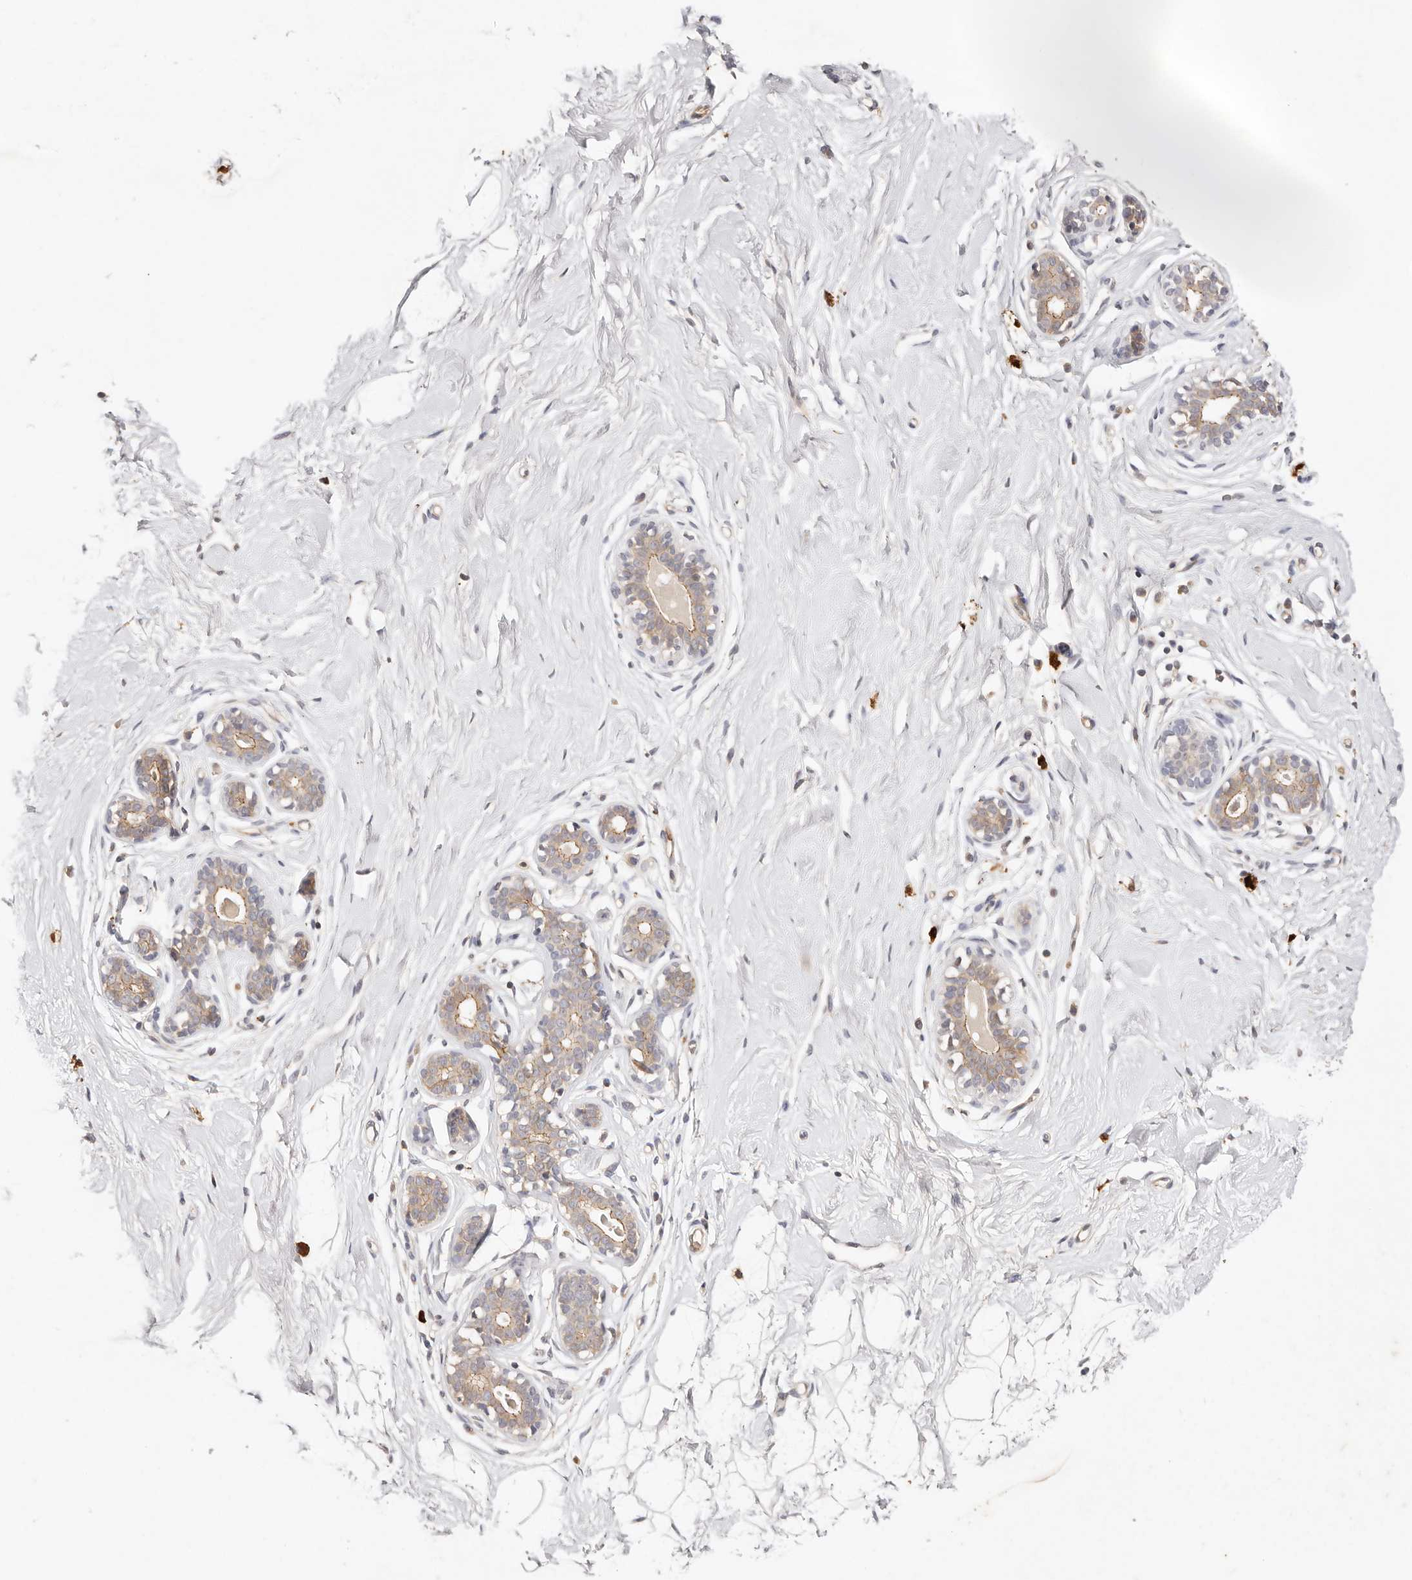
{"staining": {"intensity": "weak", "quantity": "<25%", "location": "cytoplasmic/membranous"}, "tissue": "breast", "cell_type": "Adipocytes", "image_type": "normal", "snomed": [{"axis": "morphology", "description": "Normal tissue, NOS"}, {"axis": "morphology", "description": "Adenoma, NOS"}, {"axis": "topography", "description": "Breast"}], "caption": "Adipocytes are negative for brown protein staining in benign breast.", "gene": "CXADR", "patient": {"sex": "female", "age": 23}}